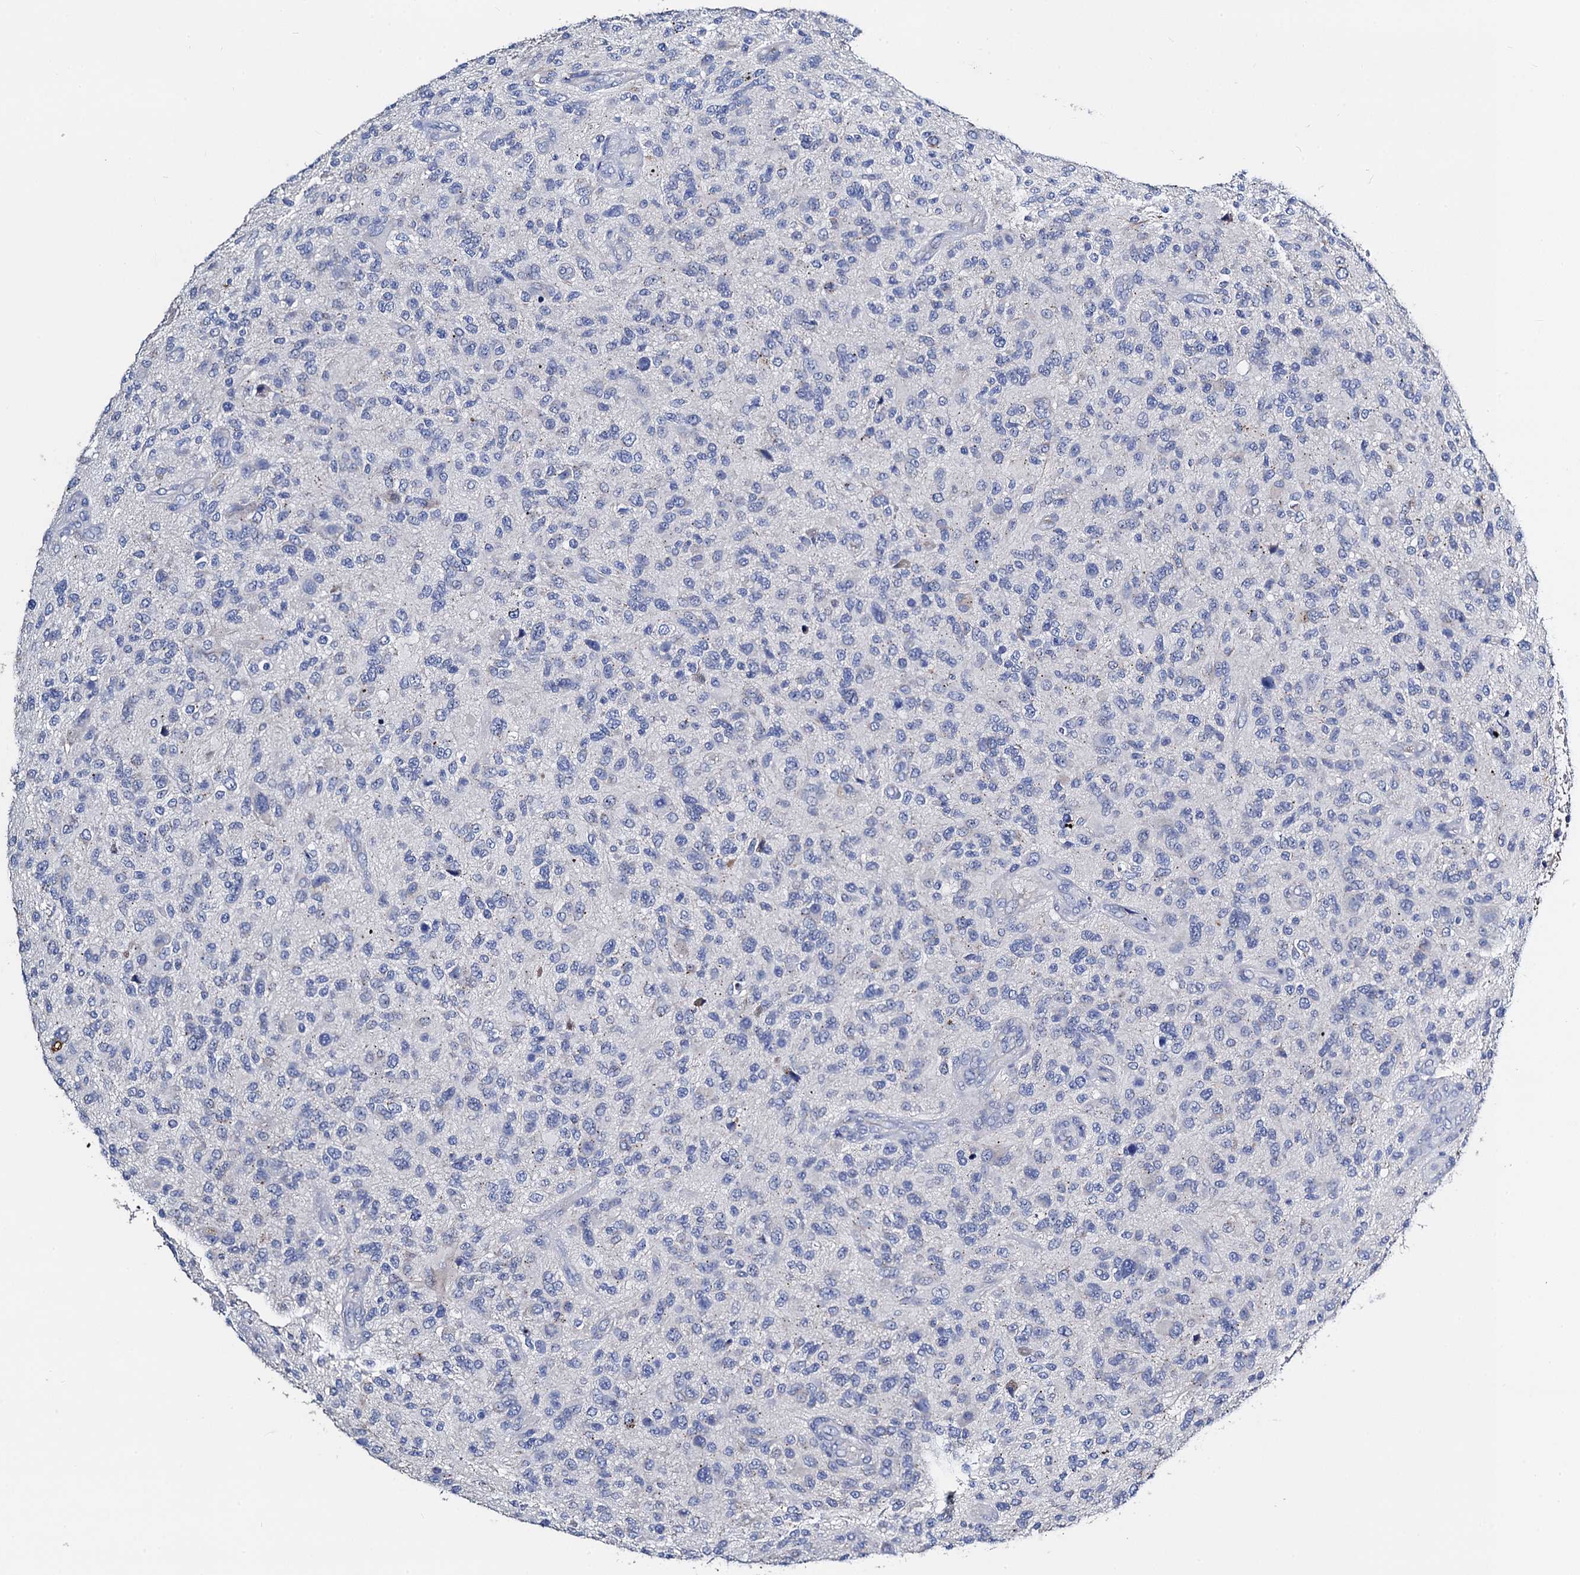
{"staining": {"intensity": "negative", "quantity": "none", "location": "none"}, "tissue": "glioma", "cell_type": "Tumor cells", "image_type": "cancer", "snomed": [{"axis": "morphology", "description": "Glioma, malignant, High grade"}, {"axis": "topography", "description": "Brain"}], "caption": "A high-resolution micrograph shows IHC staining of glioma, which demonstrates no significant staining in tumor cells. The staining was performed using DAB to visualize the protein expression in brown, while the nuclei were stained in blue with hematoxylin (Magnification: 20x).", "gene": "FREM3", "patient": {"sex": "male", "age": 47}}